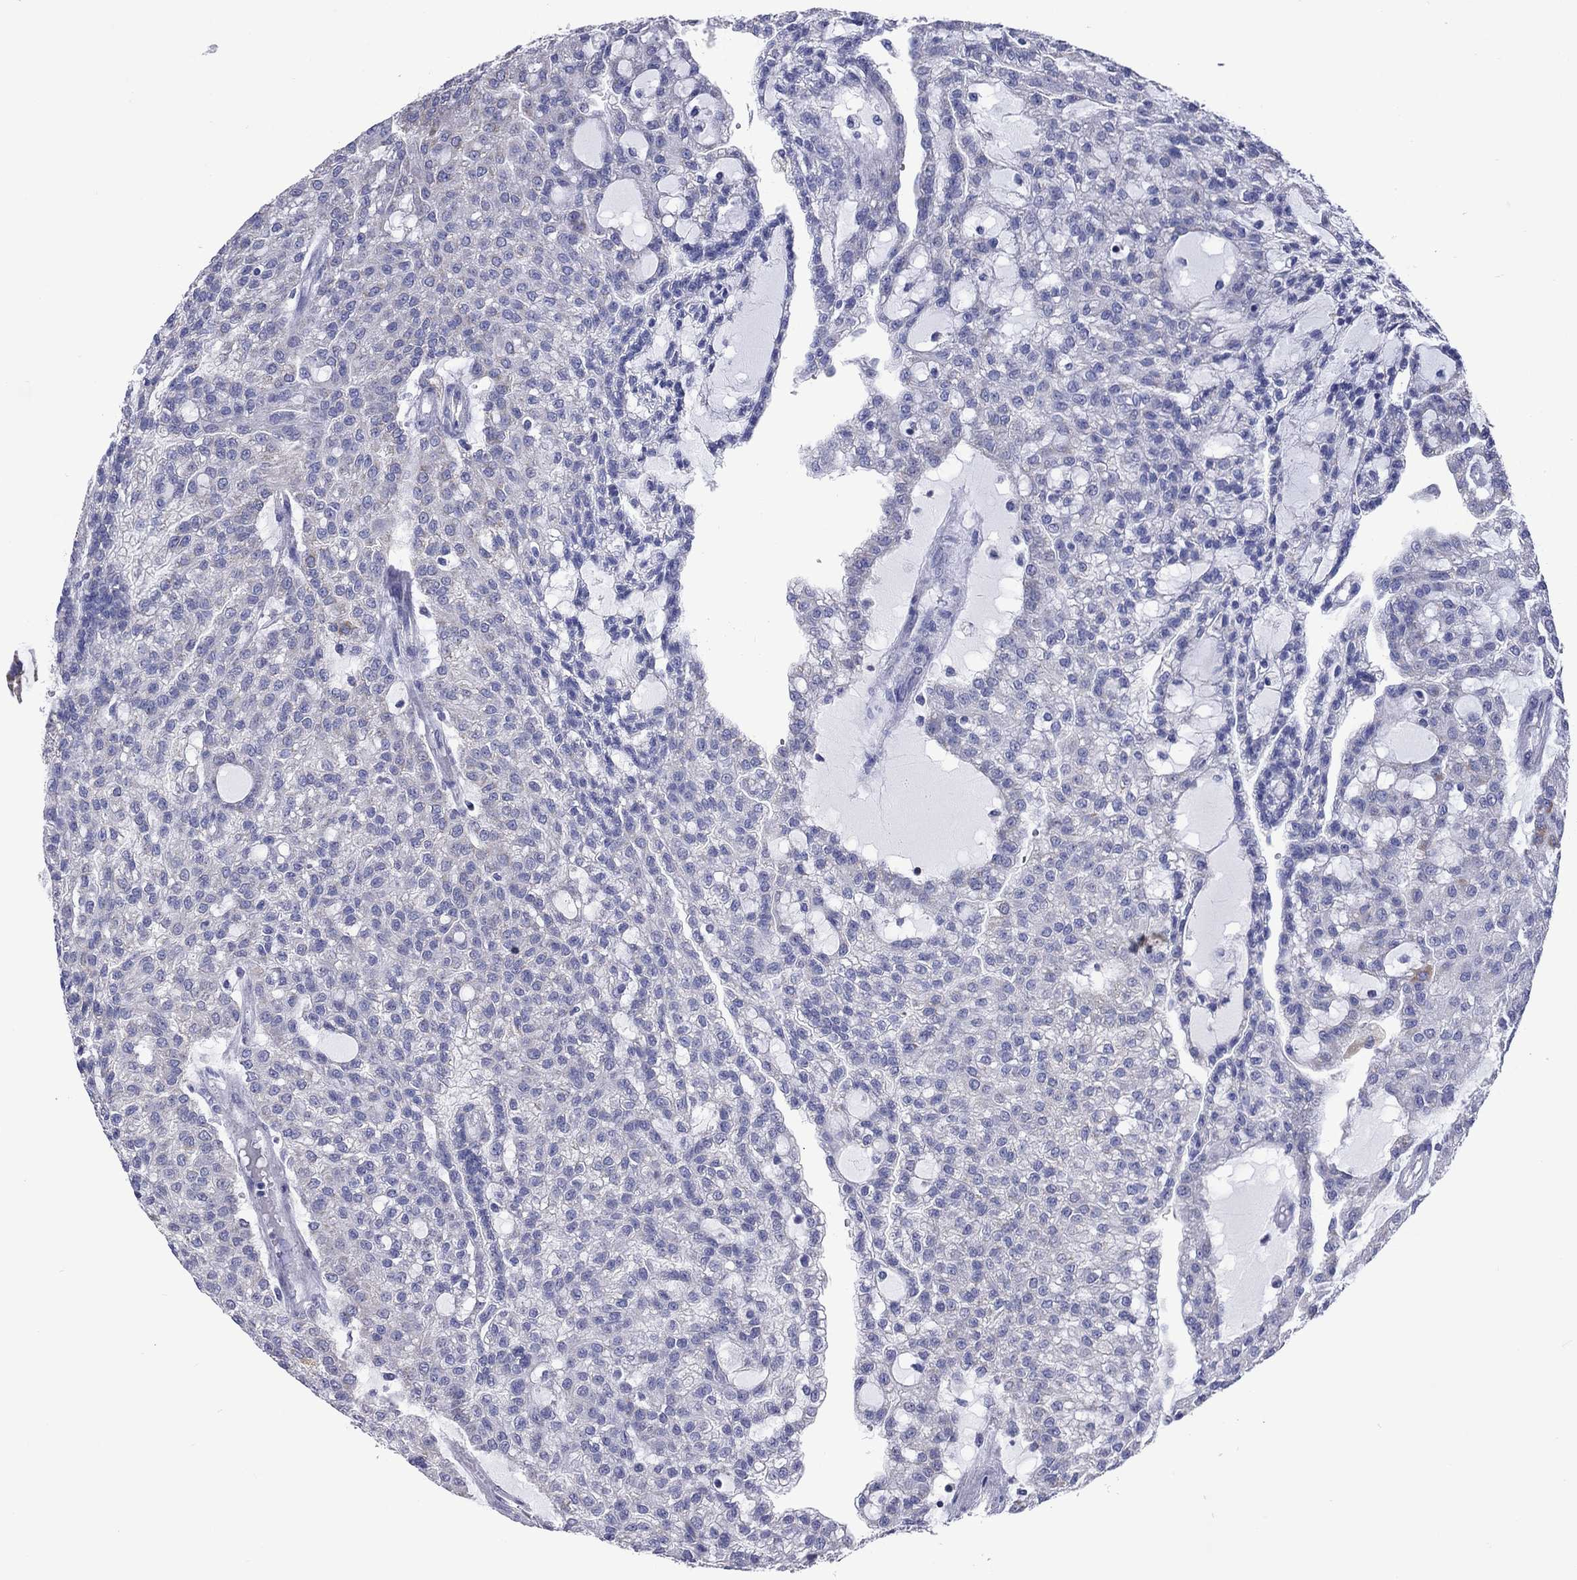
{"staining": {"intensity": "negative", "quantity": "none", "location": "none"}, "tissue": "renal cancer", "cell_type": "Tumor cells", "image_type": "cancer", "snomed": [{"axis": "morphology", "description": "Adenocarcinoma, NOS"}, {"axis": "topography", "description": "Kidney"}], "caption": "This is an IHC image of renal cancer (adenocarcinoma). There is no positivity in tumor cells.", "gene": "ACADSB", "patient": {"sex": "male", "age": 63}}